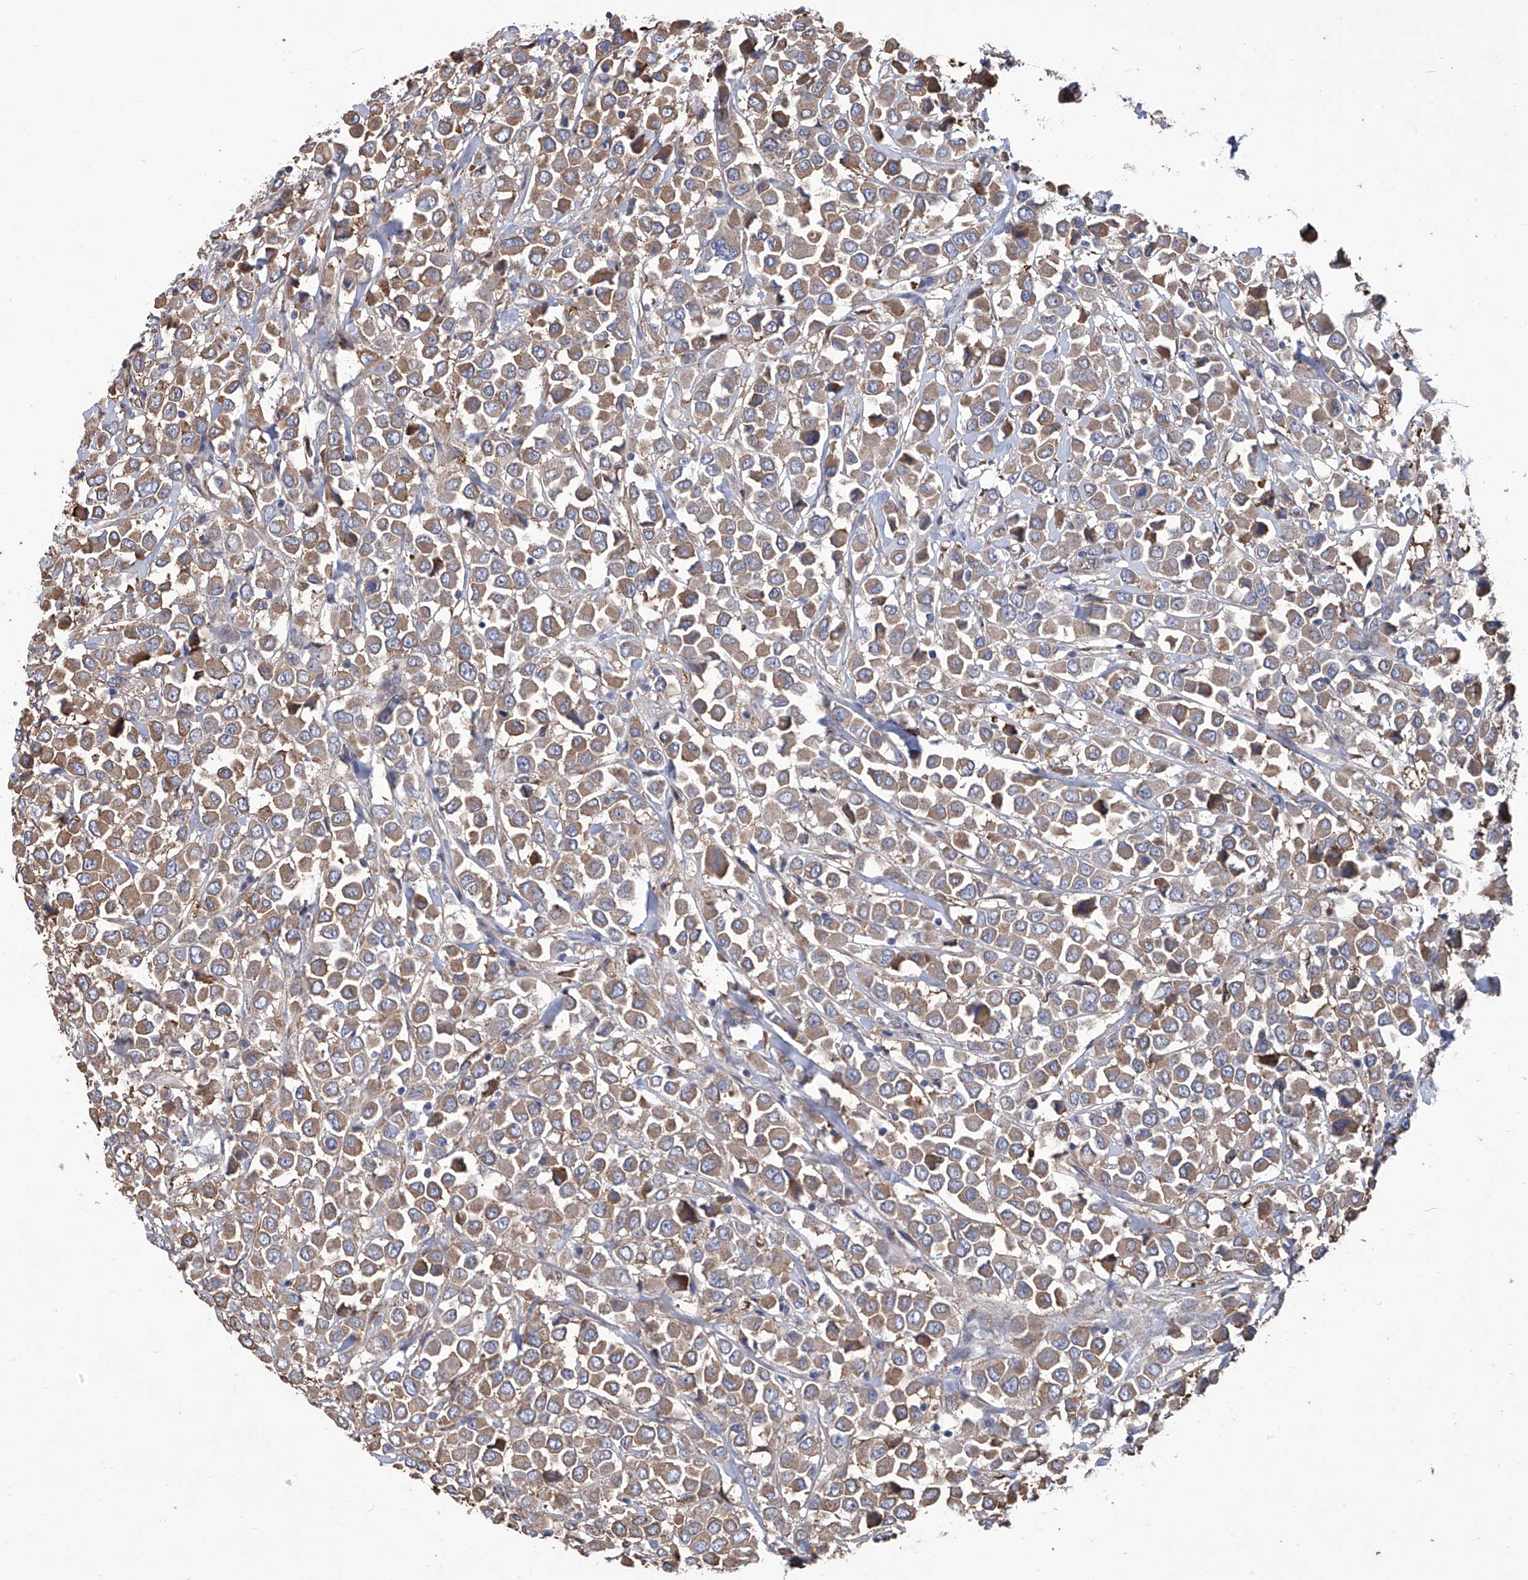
{"staining": {"intensity": "moderate", "quantity": ">75%", "location": "cytoplasmic/membranous"}, "tissue": "breast cancer", "cell_type": "Tumor cells", "image_type": "cancer", "snomed": [{"axis": "morphology", "description": "Duct carcinoma"}, {"axis": "topography", "description": "Breast"}], "caption": "This image exhibits IHC staining of breast cancer, with medium moderate cytoplasmic/membranous positivity in about >75% of tumor cells.", "gene": "SMS", "patient": {"sex": "female", "age": 61}}